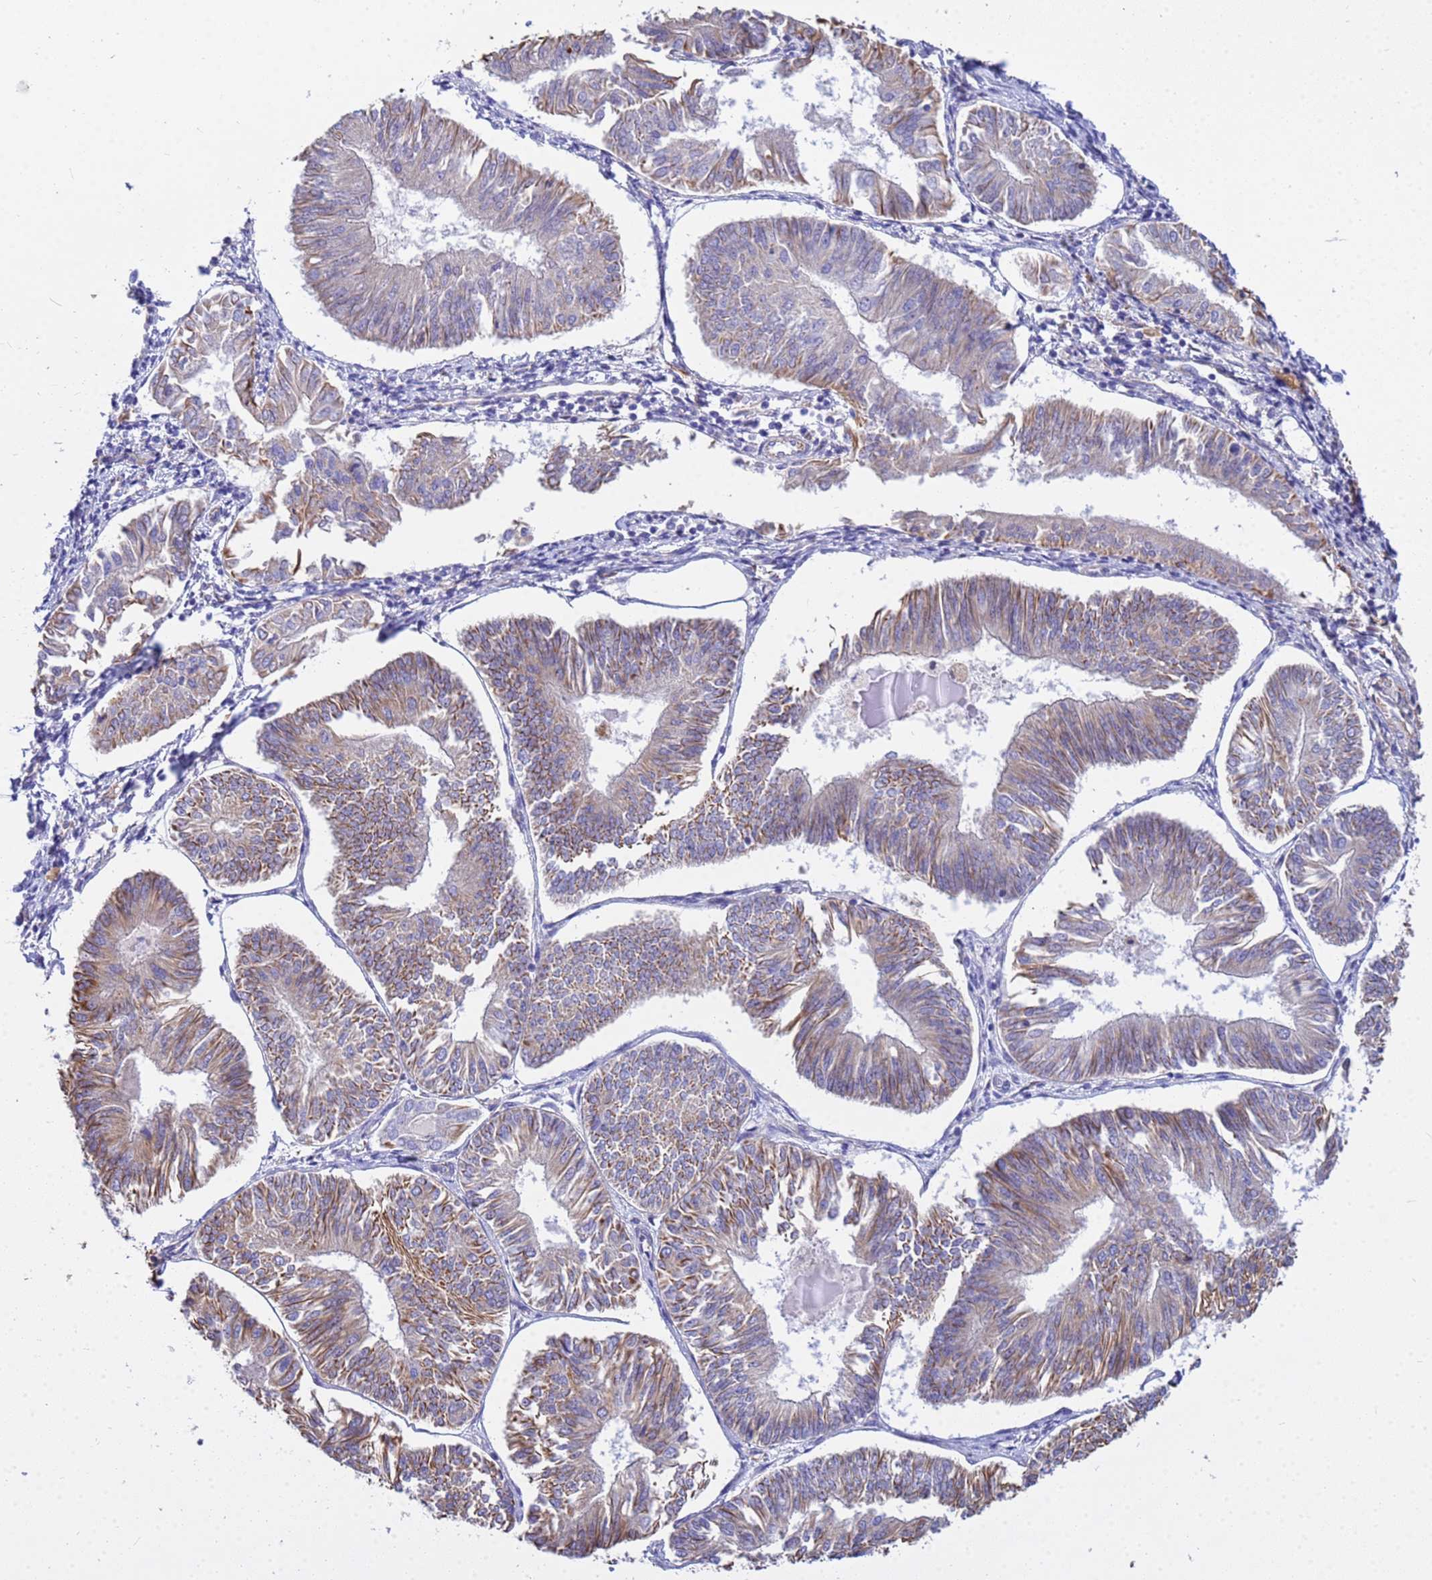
{"staining": {"intensity": "moderate", "quantity": ">75%", "location": "cytoplasmic/membranous"}, "tissue": "endometrial cancer", "cell_type": "Tumor cells", "image_type": "cancer", "snomed": [{"axis": "morphology", "description": "Adenocarcinoma, NOS"}, {"axis": "topography", "description": "Endometrium"}], "caption": "High-magnification brightfield microscopy of adenocarcinoma (endometrial) stained with DAB (brown) and counterstained with hematoxylin (blue). tumor cells exhibit moderate cytoplasmic/membranous expression is identified in about>75% of cells.", "gene": "TCEAL3", "patient": {"sex": "female", "age": 58}}